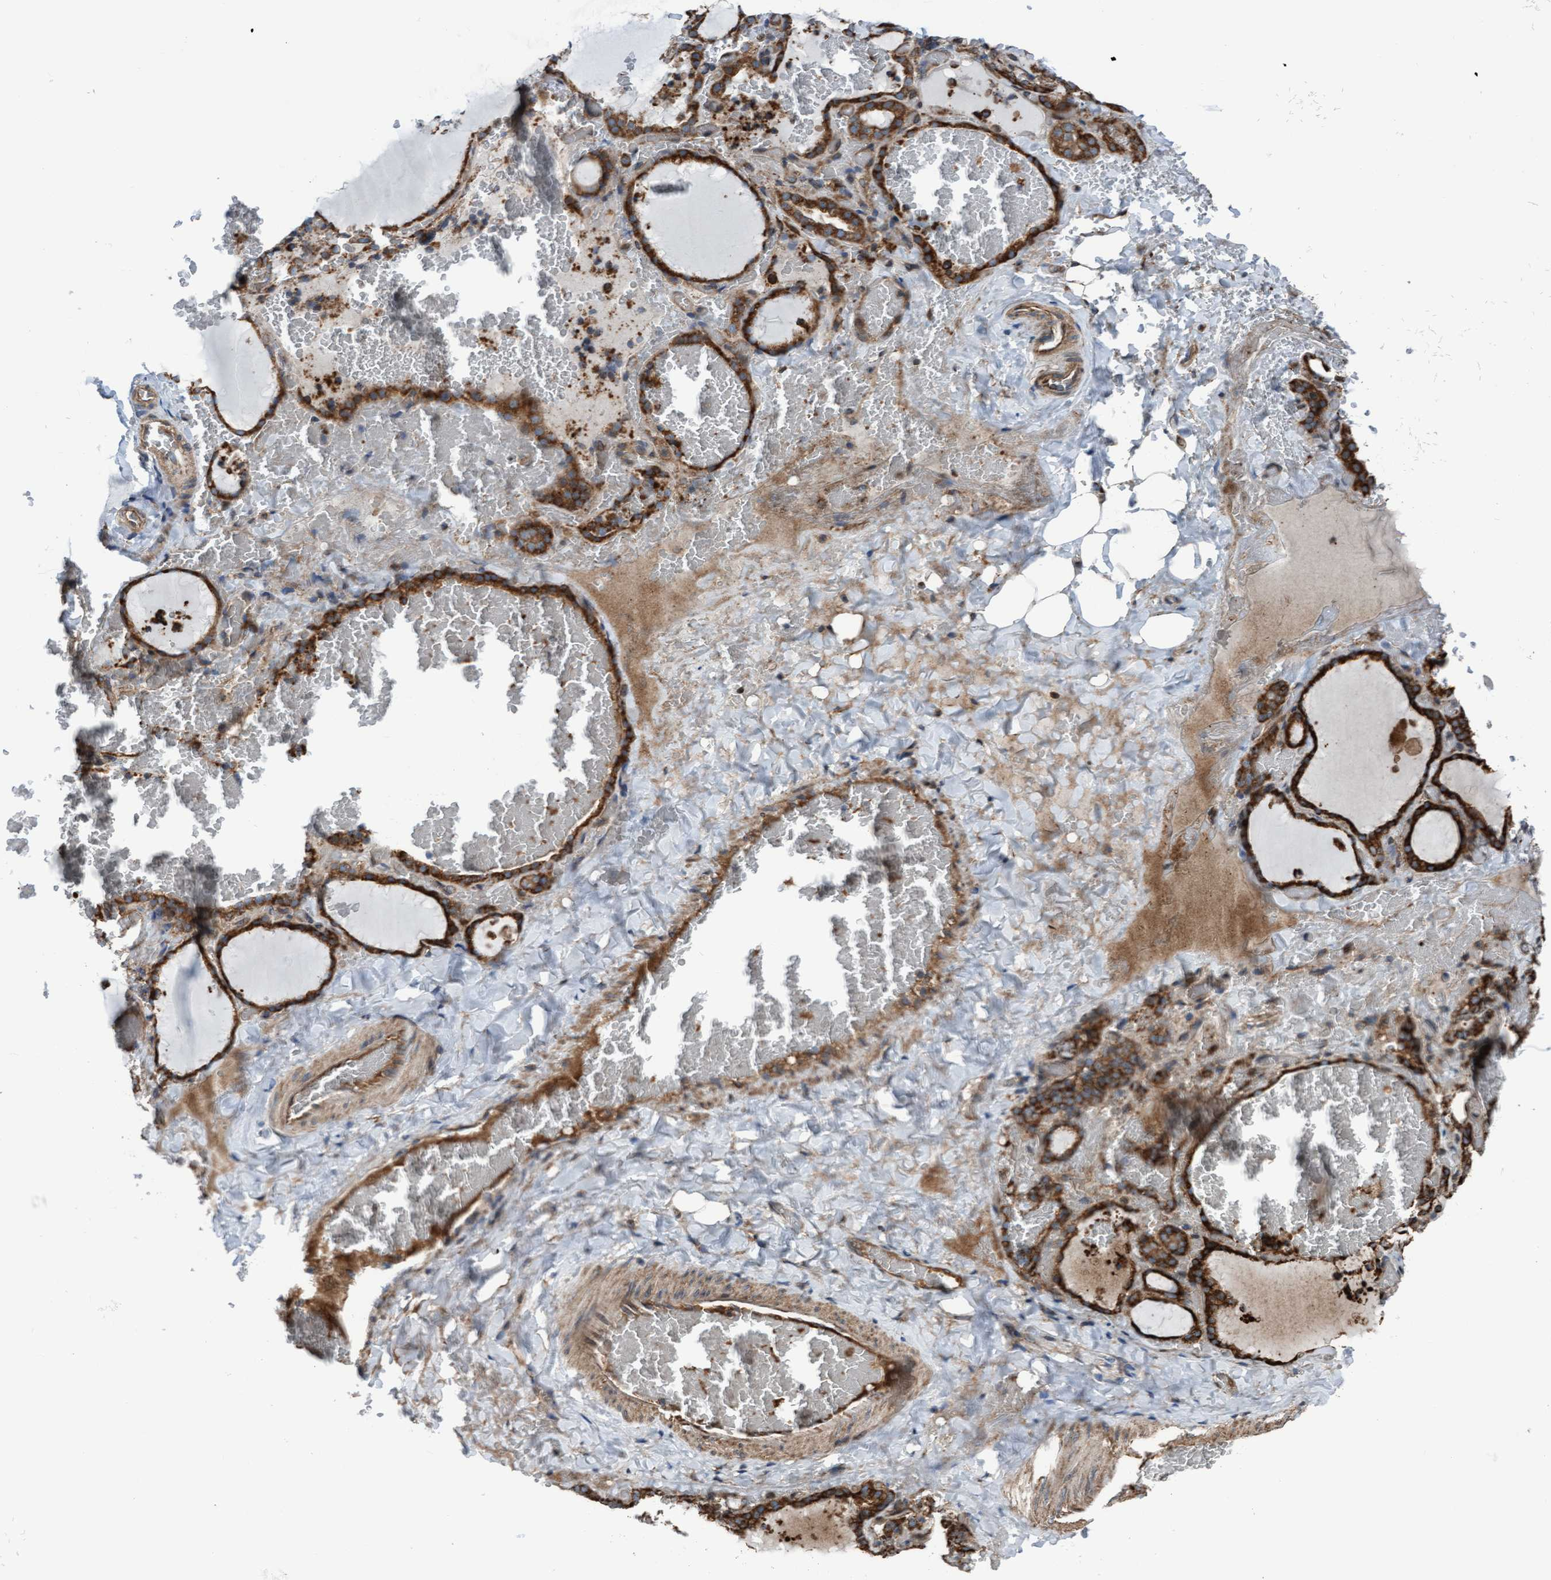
{"staining": {"intensity": "strong", "quantity": ">75%", "location": "cytoplasmic/membranous"}, "tissue": "thyroid gland", "cell_type": "Glandular cells", "image_type": "normal", "snomed": [{"axis": "morphology", "description": "Normal tissue, NOS"}, {"axis": "topography", "description": "Thyroid gland"}], "caption": "Strong cytoplasmic/membranous staining is seen in about >75% of glandular cells in unremarkable thyroid gland. The staining was performed using DAB (3,3'-diaminobenzidine), with brown indicating positive protein expression. Nuclei are stained blue with hematoxylin.", "gene": "RAP1GAP2", "patient": {"sex": "female", "age": 22}}